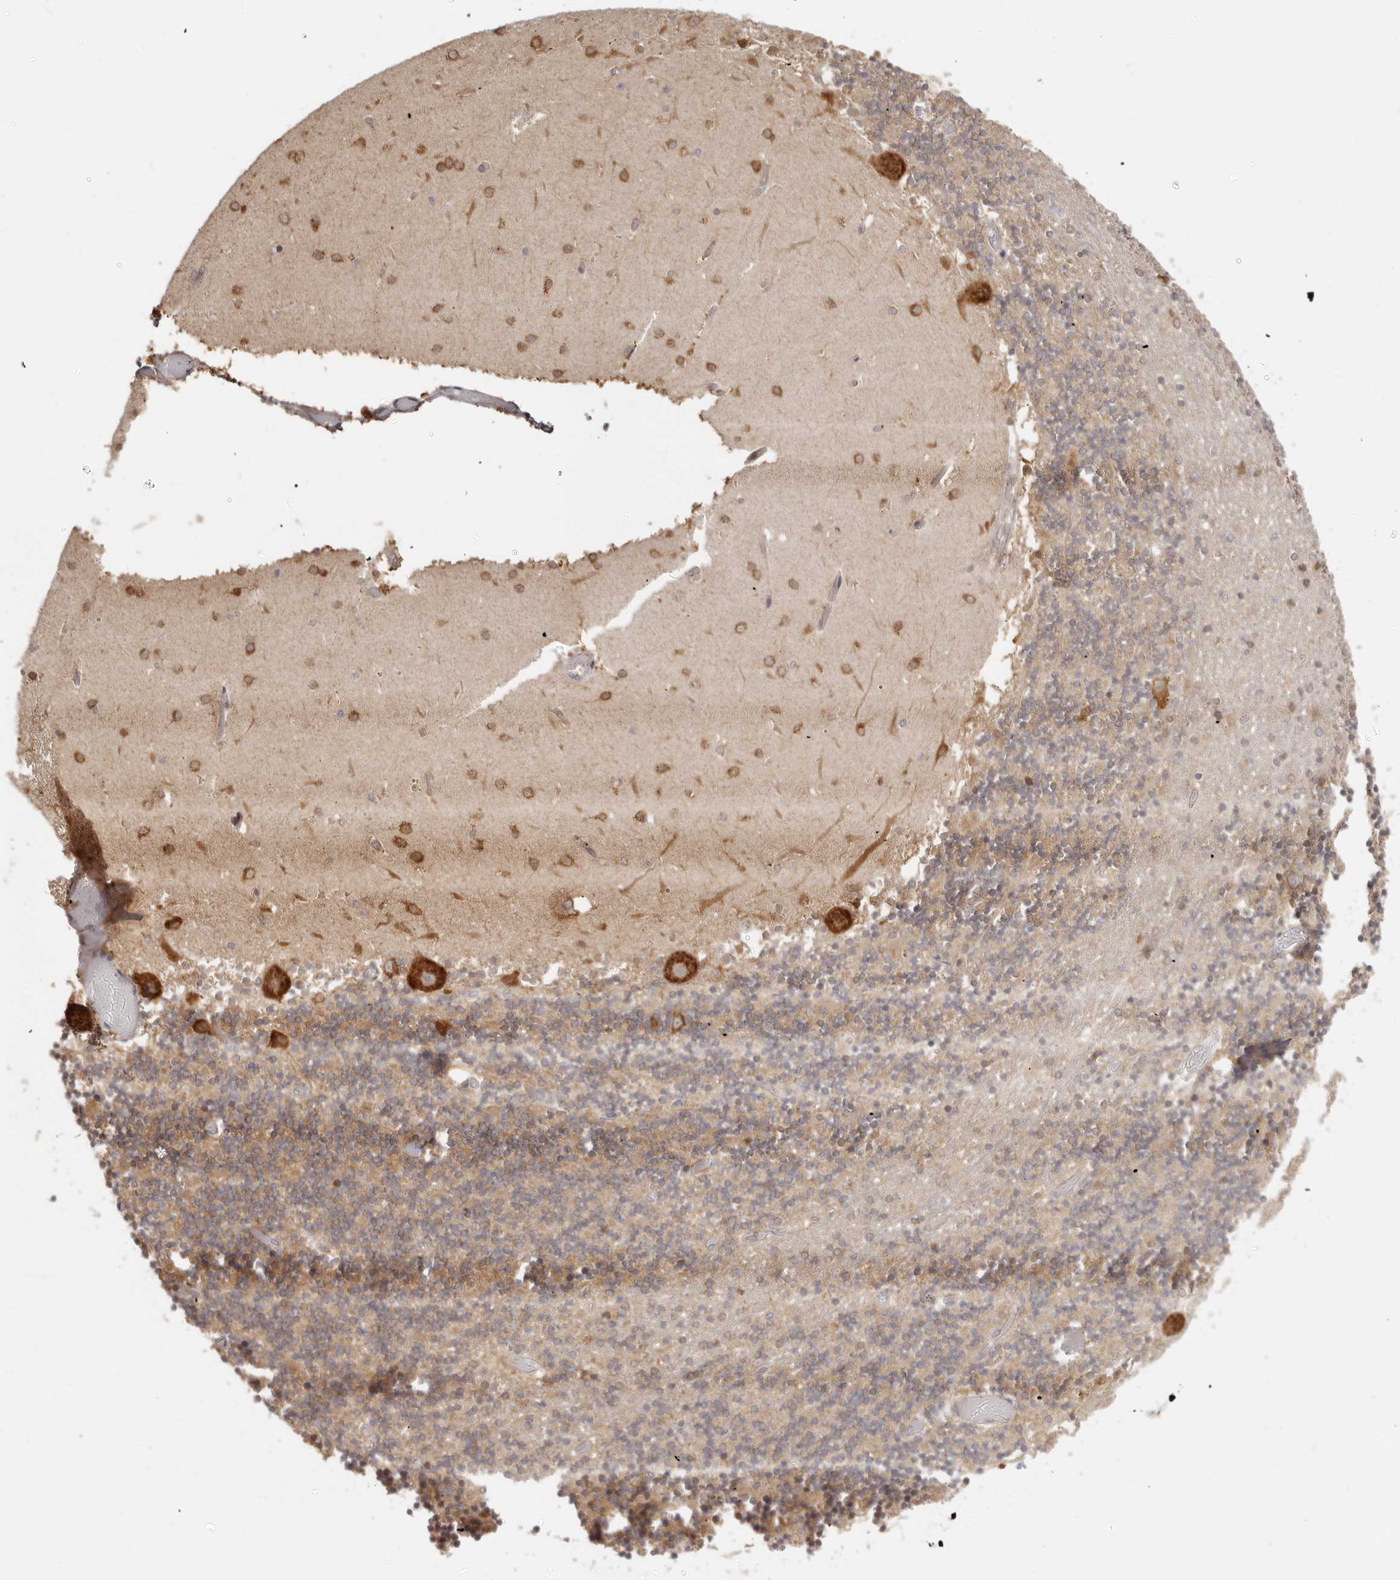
{"staining": {"intensity": "moderate", "quantity": "25%-75%", "location": "cytoplasmic/membranous"}, "tissue": "cerebellum", "cell_type": "Cells in granular layer", "image_type": "normal", "snomed": [{"axis": "morphology", "description": "Normal tissue, NOS"}, {"axis": "topography", "description": "Cerebellum"}], "caption": "DAB (3,3'-diaminobenzidine) immunohistochemical staining of unremarkable cerebellum demonstrates moderate cytoplasmic/membranous protein expression in approximately 25%-75% of cells in granular layer.", "gene": "EEF1E1", "patient": {"sex": "female", "age": 28}}